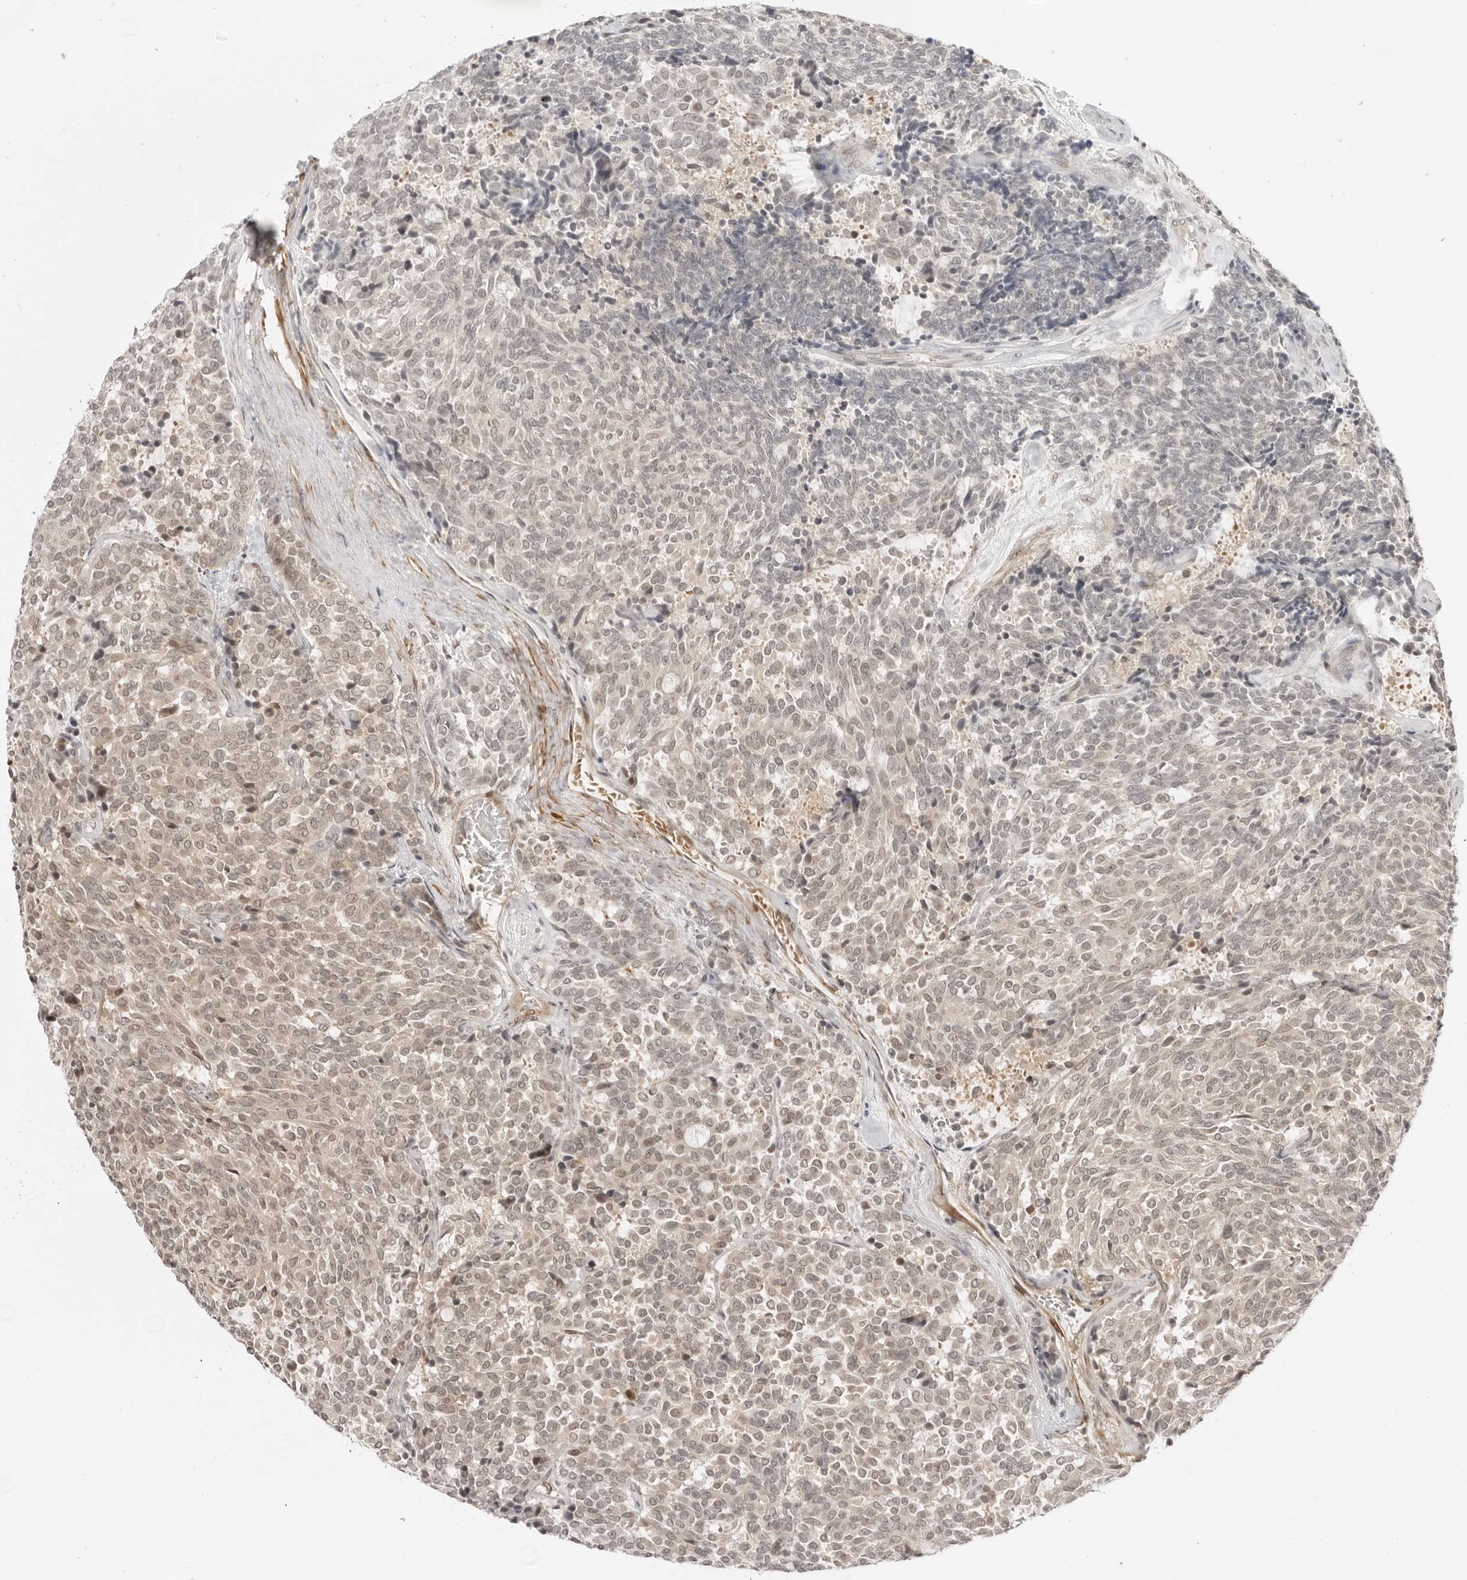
{"staining": {"intensity": "weak", "quantity": "<25%", "location": "nuclear"}, "tissue": "carcinoid", "cell_type": "Tumor cells", "image_type": "cancer", "snomed": [{"axis": "morphology", "description": "Carcinoid, malignant, NOS"}, {"axis": "topography", "description": "Pancreas"}], "caption": "High power microscopy image of an immunohistochemistry (IHC) histopathology image of carcinoid (malignant), revealing no significant staining in tumor cells.", "gene": "RNF146", "patient": {"sex": "female", "age": 54}}